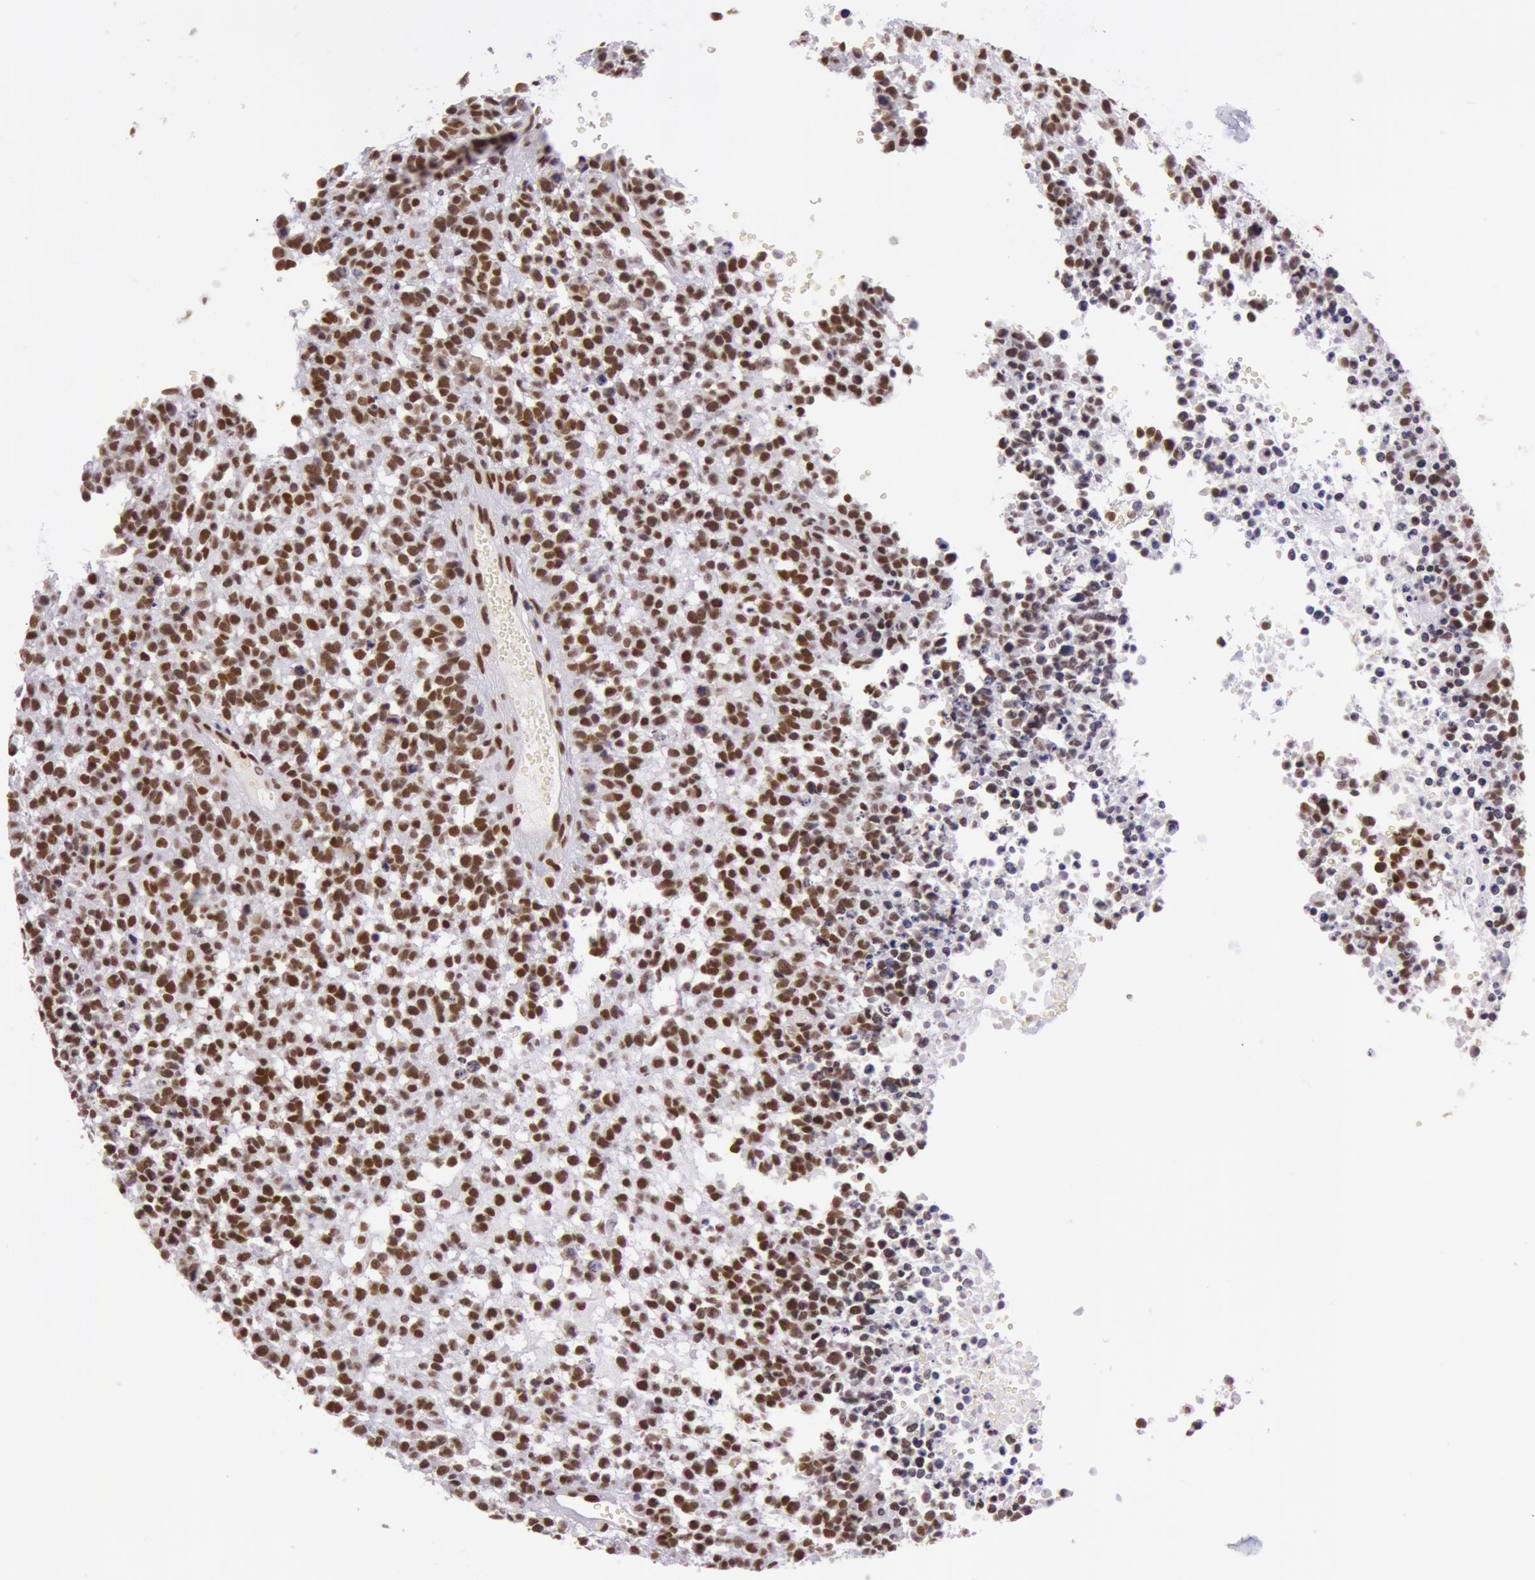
{"staining": {"intensity": "strong", "quantity": ">75%", "location": "nuclear"}, "tissue": "glioma", "cell_type": "Tumor cells", "image_type": "cancer", "snomed": [{"axis": "morphology", "description": "Glioma, malignant, High grade"}, {"axis": "topography", "description": "Brain"}], "caption": "DAB (3,3'-diaminobenzidine) immunohistochemical staining of human glioma exhibits strong nuclear protein positivity in about >75% of tumor cells.", "gene": "NBN", "patient": {"sex": "male", "age": 66}}